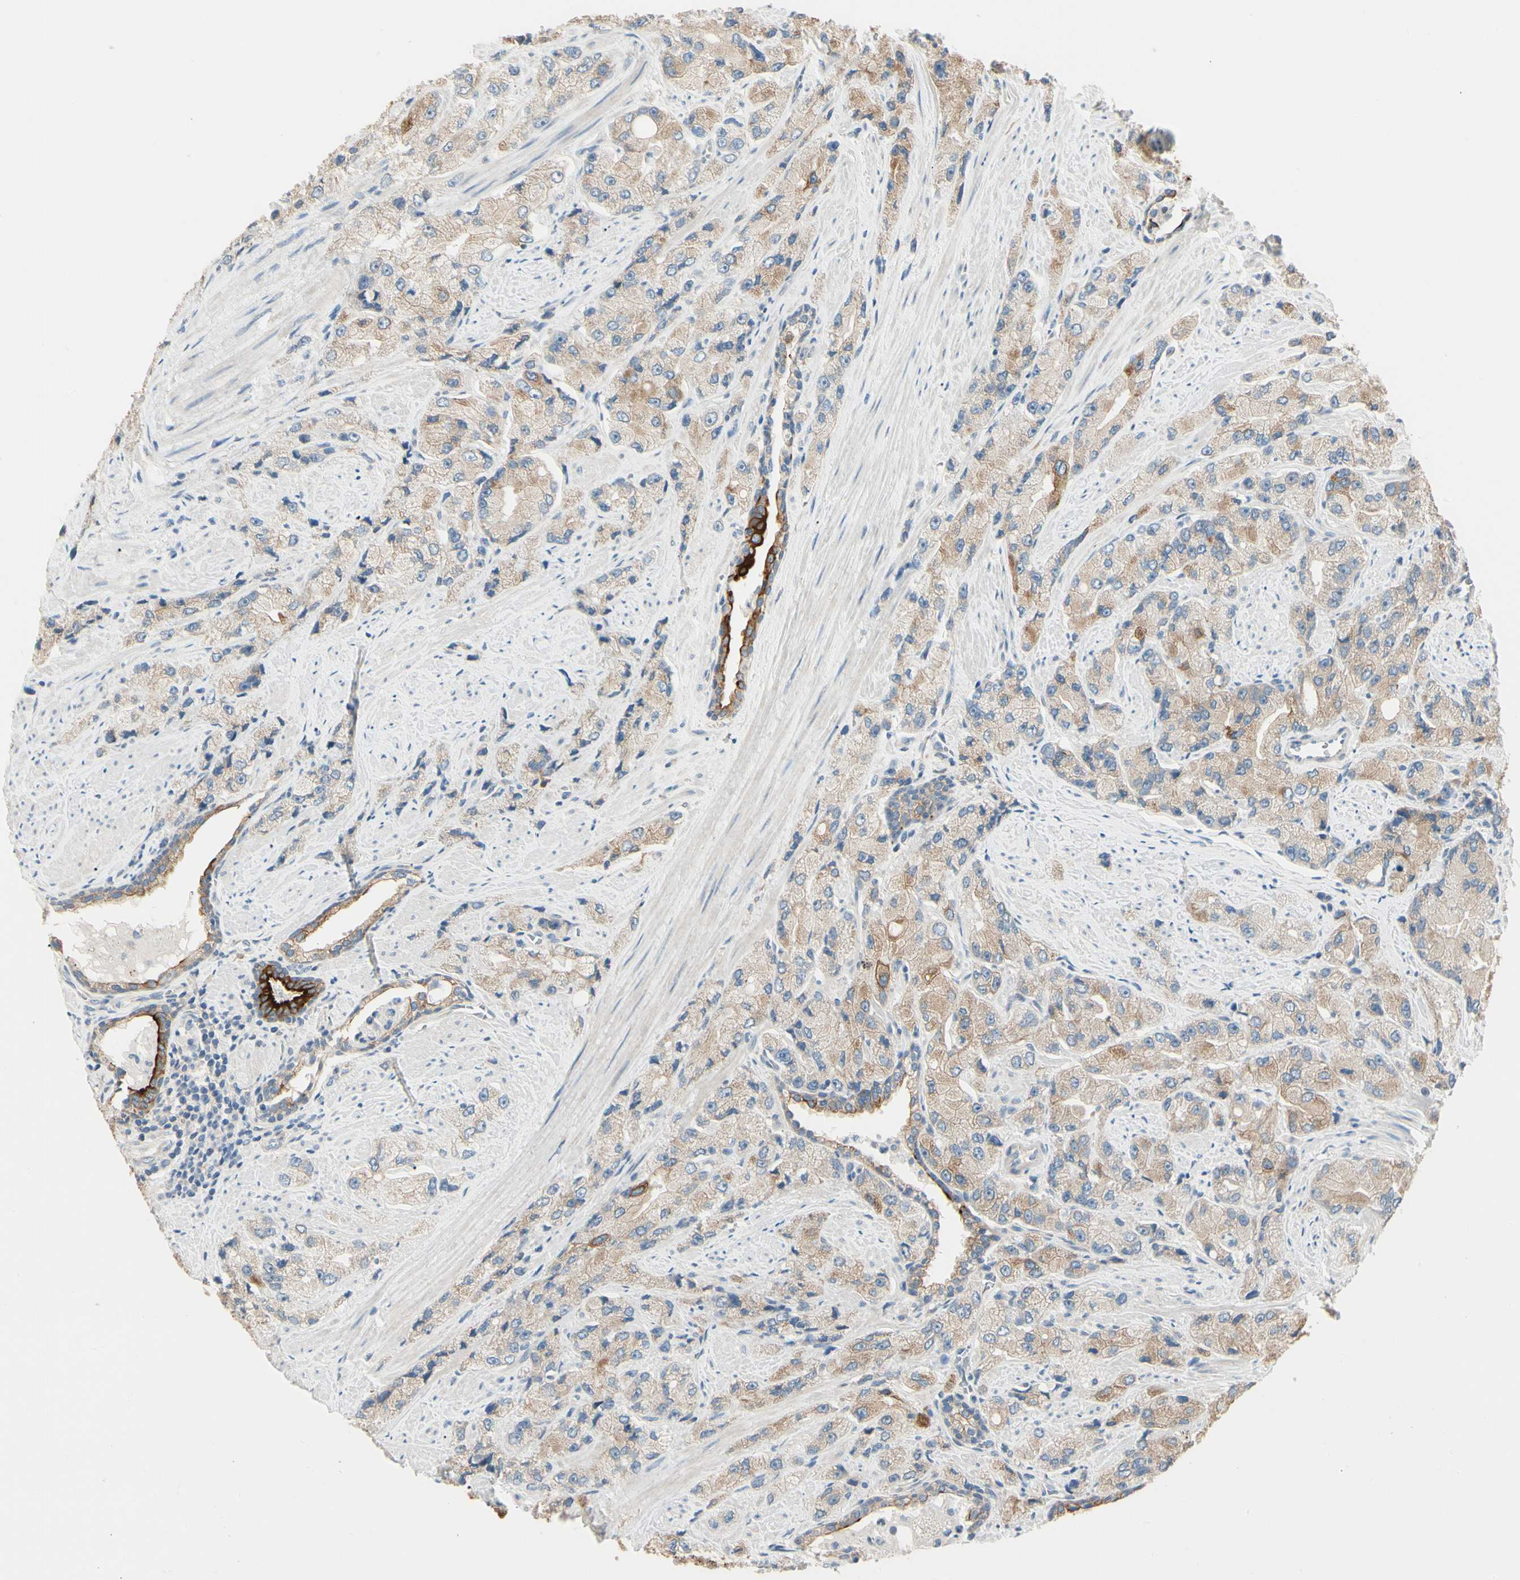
{"staining": {"intensity": "weak", "quantity": ">75%", "location": "cytoplasmic/membranous"}, "tissue": "prostate cancer", "cell_type": "Tumor cells", "image_type": "cancer", "snomed": [{"axis": "morphology", "description": "Adenocarcinoma, High grade"}, {"axis": "topography", "description": "Prostate"}], "caption": "Protein expression analysis of human adenocarcinoma (high-grade) (prostate) reveals weak cytoplasmic/membranous expression in about >75% of tumor cells. (Stains: DAB (3,3'-diaminobenzidine) in brown, nuclei in blue, Microscopy: brightfield microscopy at high magnification).", "gene": "DUSP12", "patient": {"sex": "male", "age": 58}}